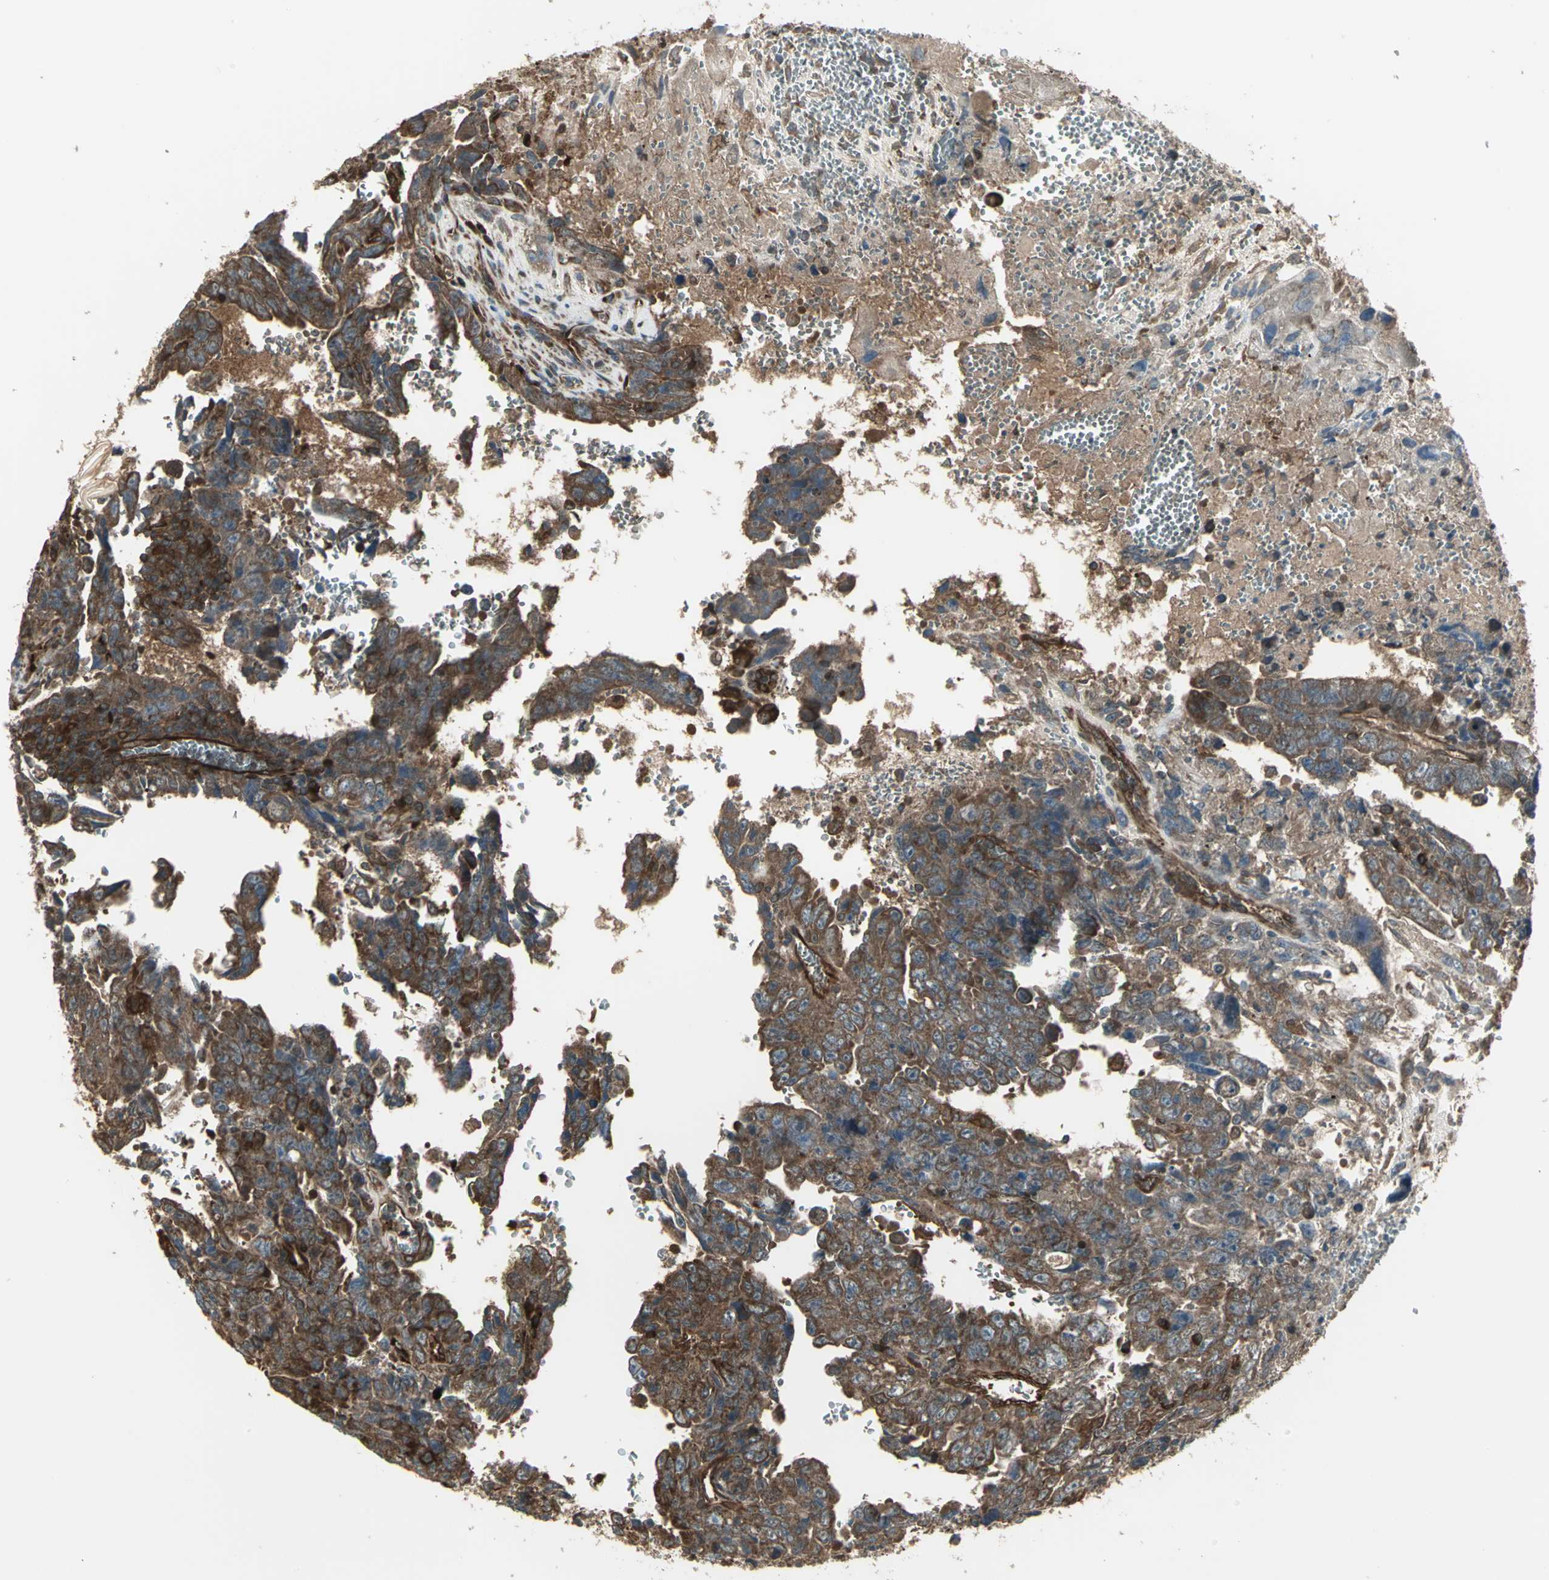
{"staining": {"intensity": "strong", "quantity": ">75%", "location": "cytoplasmic/membranous"}, "tissue": "testis cancer", "cell_type": "Tumor cells", "image_type": "cancer", "snomed": [{"axis": "morphology", "description": "Carcinoma, Embryonal, NOS"}, {"axis": "topography", "description": "Testis"}], "caption": "Immunohistochemistry (IHC) micrograph of neoplastic tissue: human testis embryonal carcinoma stained using immunohistochemistry exhibits high levels of strong protein expression localized specifically in the cytoplasmic/membranous of tumor cells, appearing as a cytoplasmic/membranous brown color.", "gene": "PRXL2B", "patient": {"sex": "male", "age": 28}}